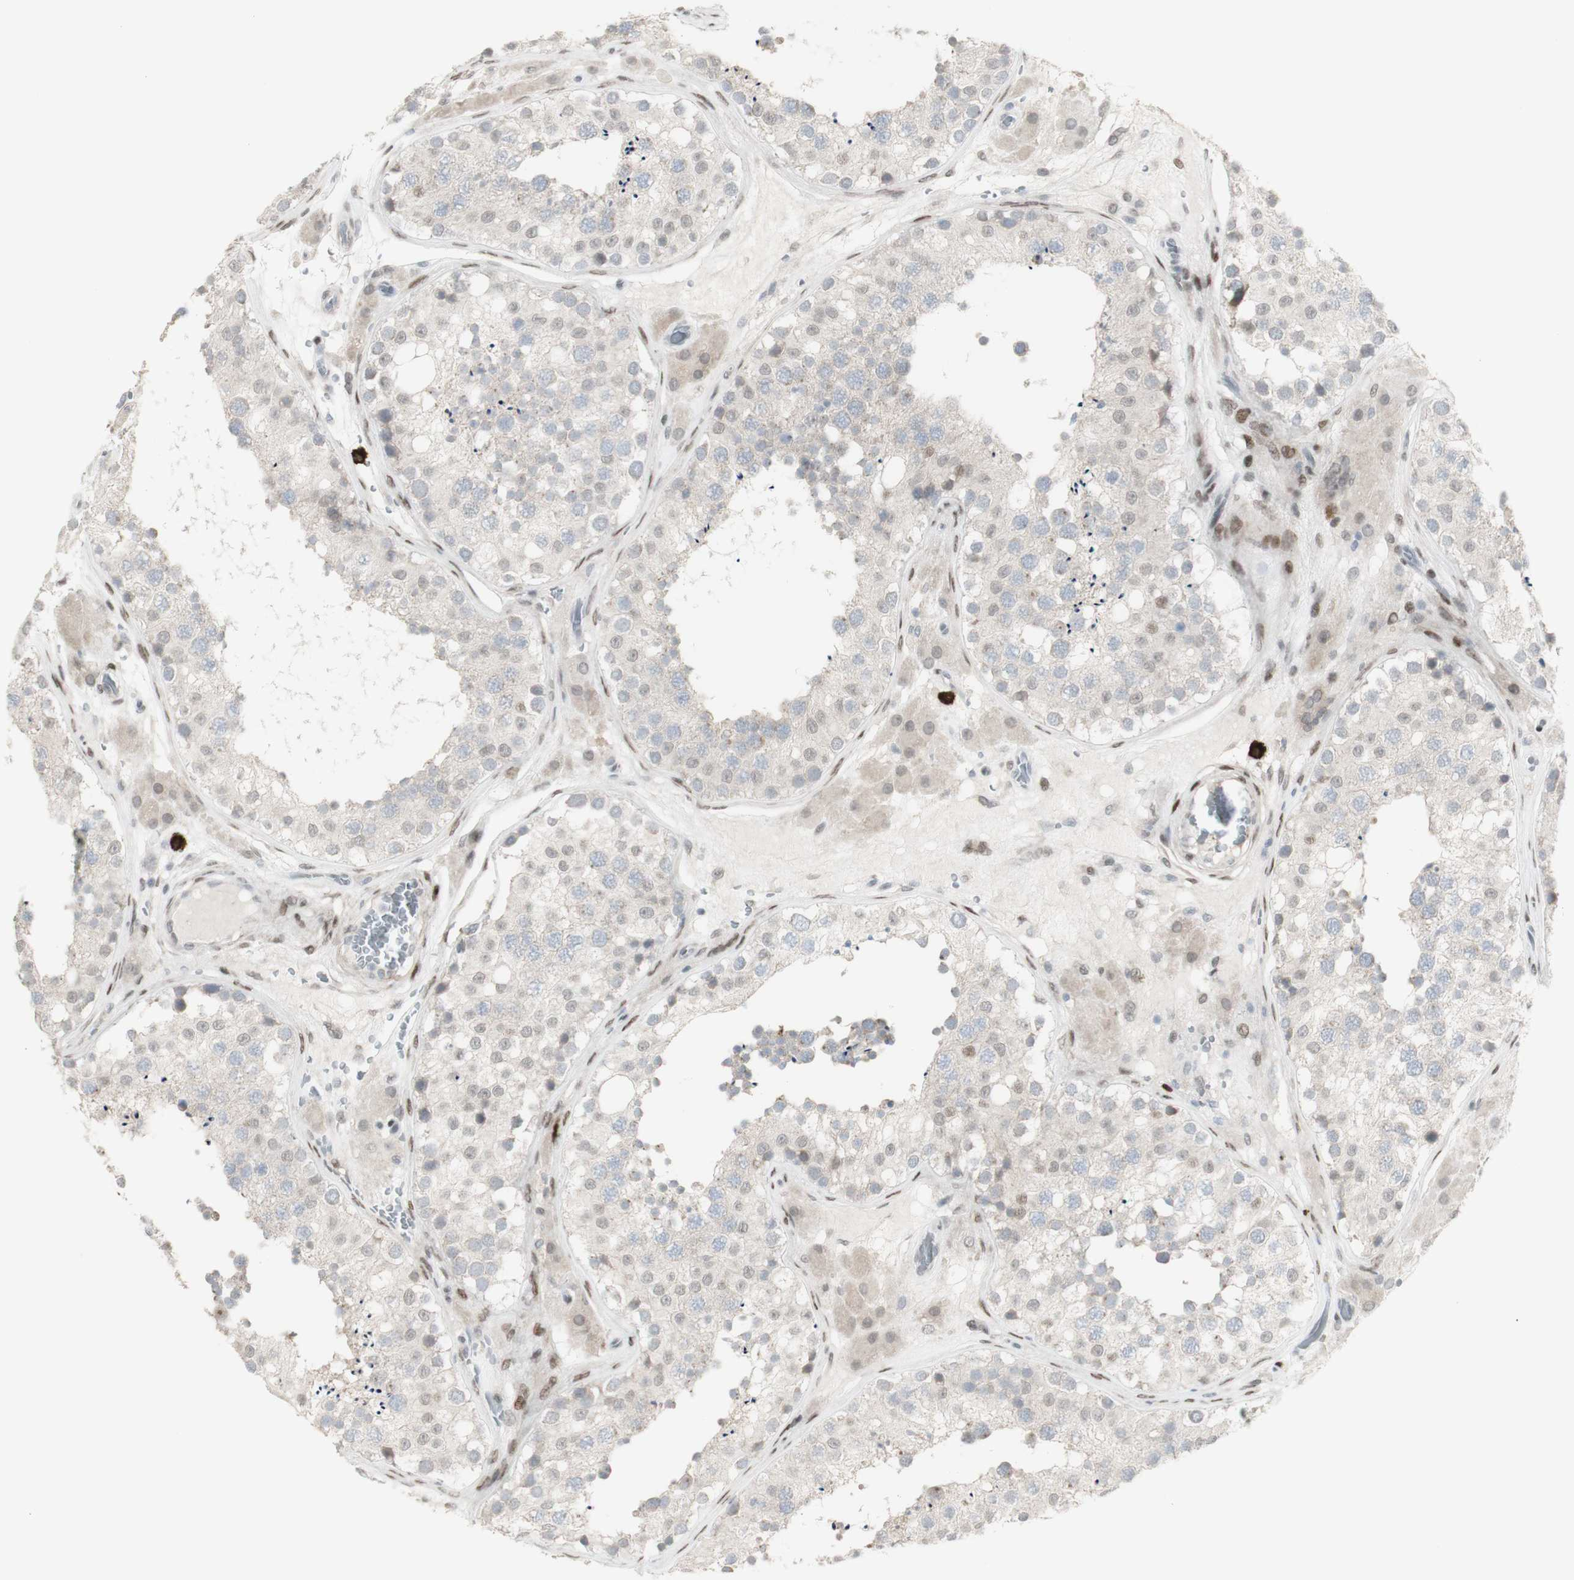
{"staining": {"intensity": "weak", "quantity": "<25%", "location": "cytoplasmic/membranous,nuclear"}, "tissue": "testis", "cell_type": "Cells in seminiferous ducts", "image_type": "normal", "snomed": [{"axis": "morphology", "description": "Normal tissue, NOS"}, {"axis": "topography", "description": "Testis"}], "caption": "A high-resolution histopathology image shows IHC staining of normal testis, which displays no significant staining in cells in seminiferous ducts.", "gene": "C1orf116", "patient": {"sex": "male", "age": 26}}